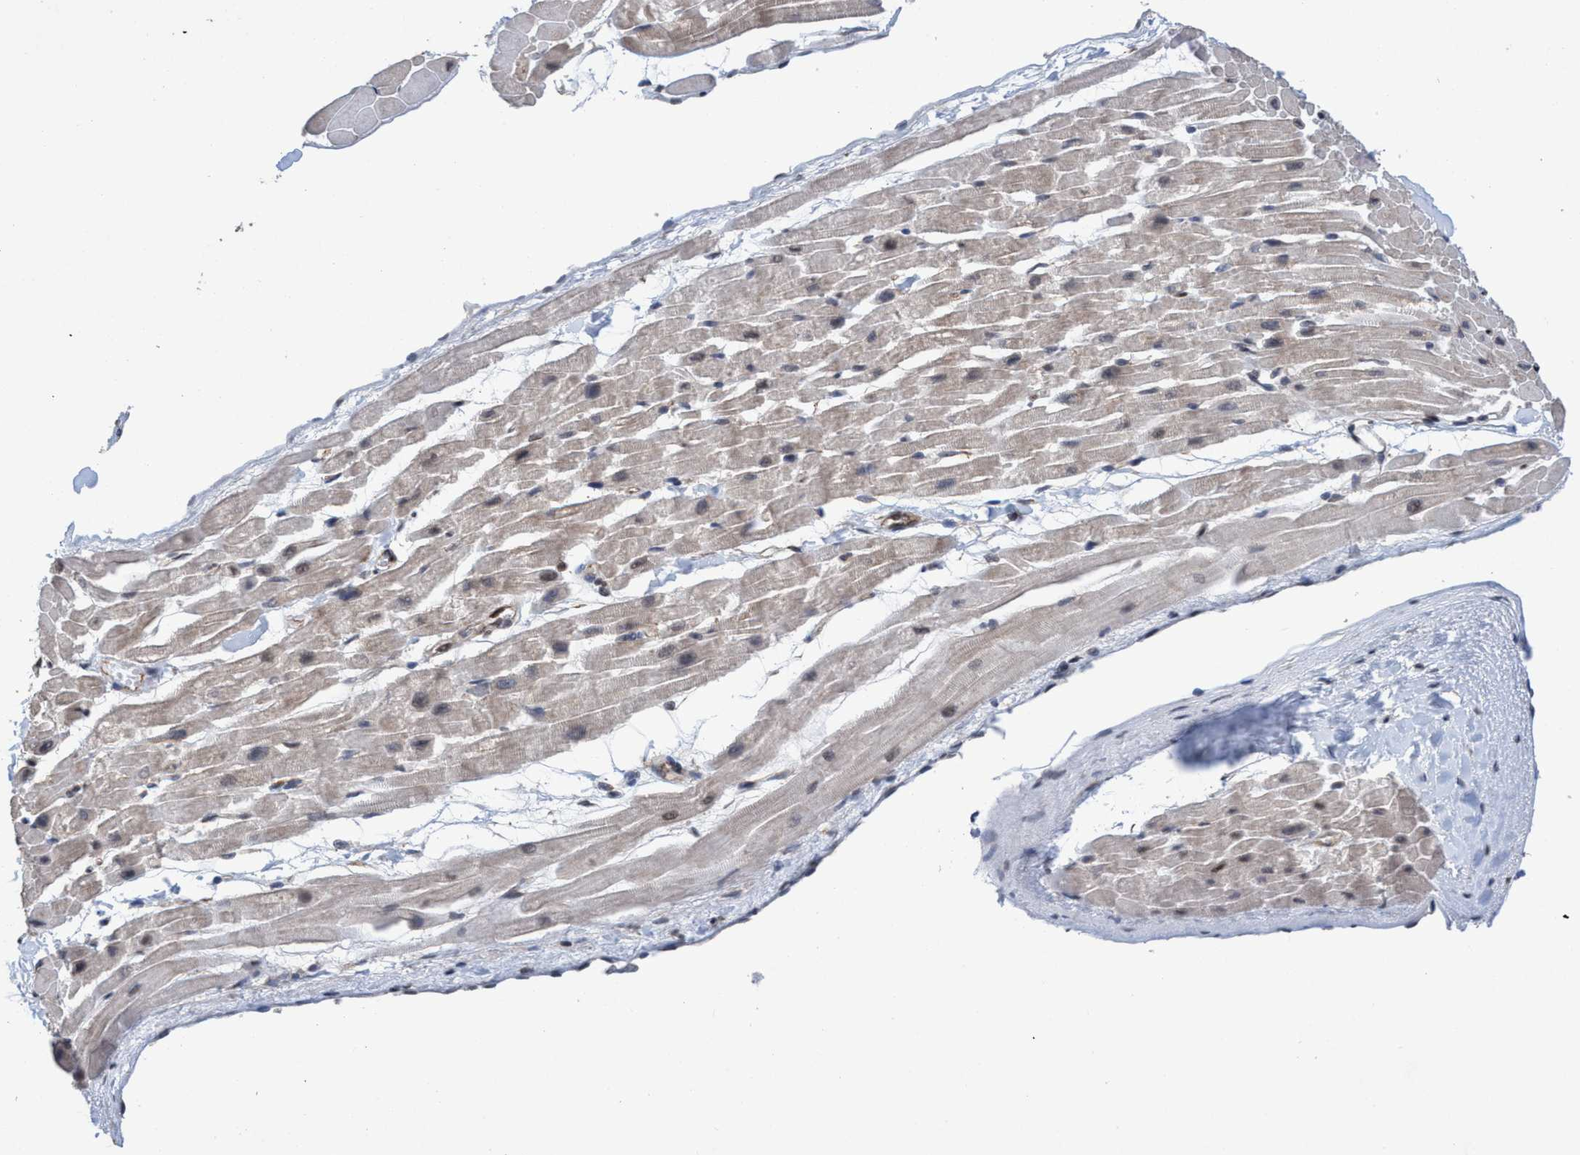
{"staining": {"intensity": "weak", "quantity": ">75%", "location": "cytoplasmic/membranous"}, "tissue": "heart muscle", "cell_type": "Cardiomyocytes", "image_type": "normal", "snomed": [{"axis": "morphology", "description": "Normal tissue, NOS"}, {"axis": "topography", "description": "Heart"}], "caption": "This image displays immunohistochemistry staining of normal human heart muscle, with low weak cytoplasmic/membranous expression in about >75% of cardiomyocytes.", "gene": "METAP2", "patient": {"sex": "male", "age": 45}}